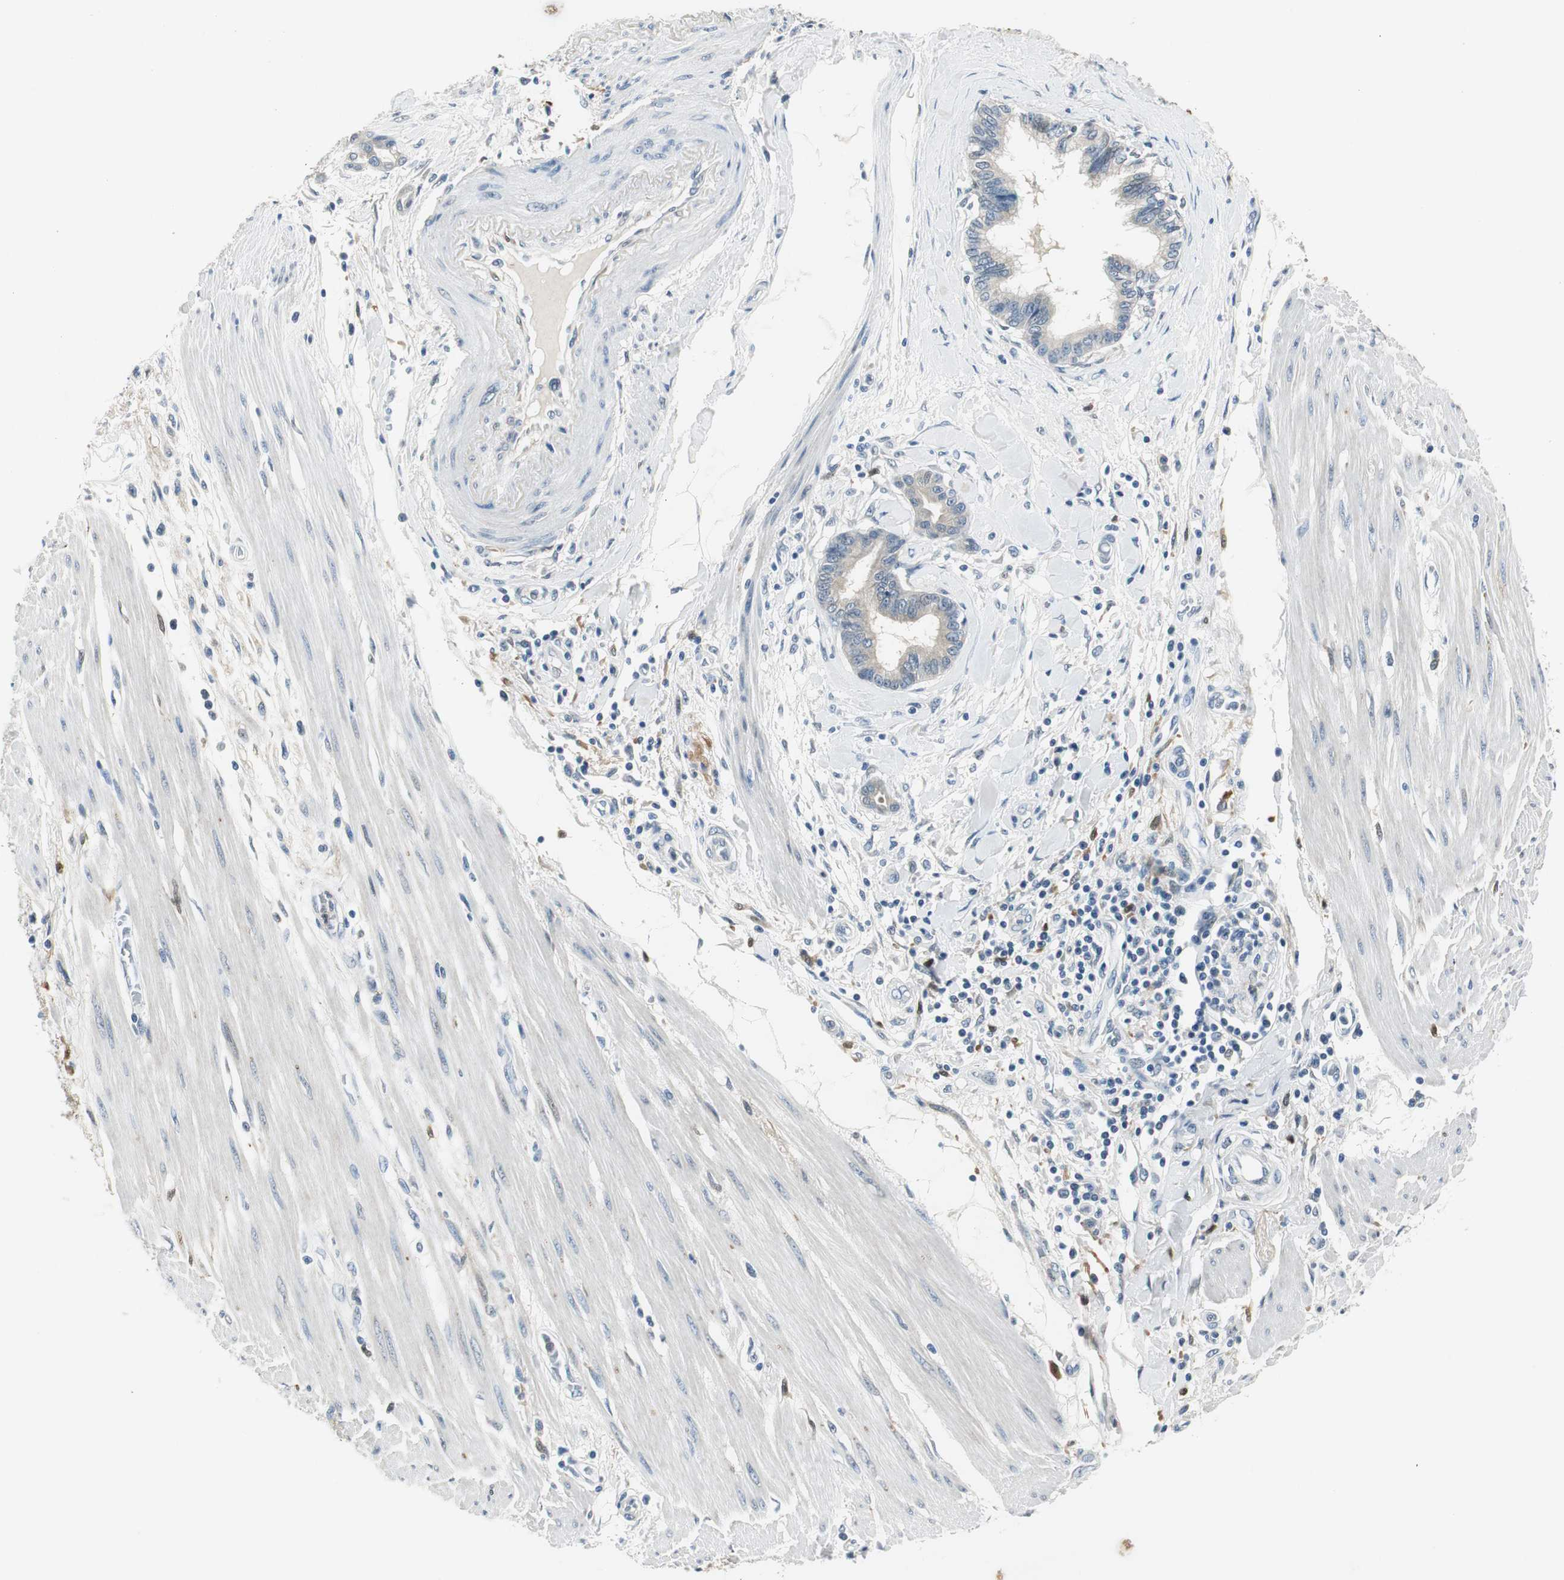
{"staining": {"intensity": "weak", "quantity": "<25%", "location": "cytoplasmic/membranous"}, "tissue": "pancreatic cancer", "cell_type": "Tumor cells", "image_type": "cancer", "snomed": [{"axis": "morphology", "description": "Adenocarcinoma, NOS"}, {"axis": "topography", "description": "Pancreas"}], "caption": "IHC micrograph of pancreatic adenocarcinoma stained for a protein (brown), which displays no staining in tumor cells.", "gene": "ME1", "patient": {"sex": "female", "age": 64}}